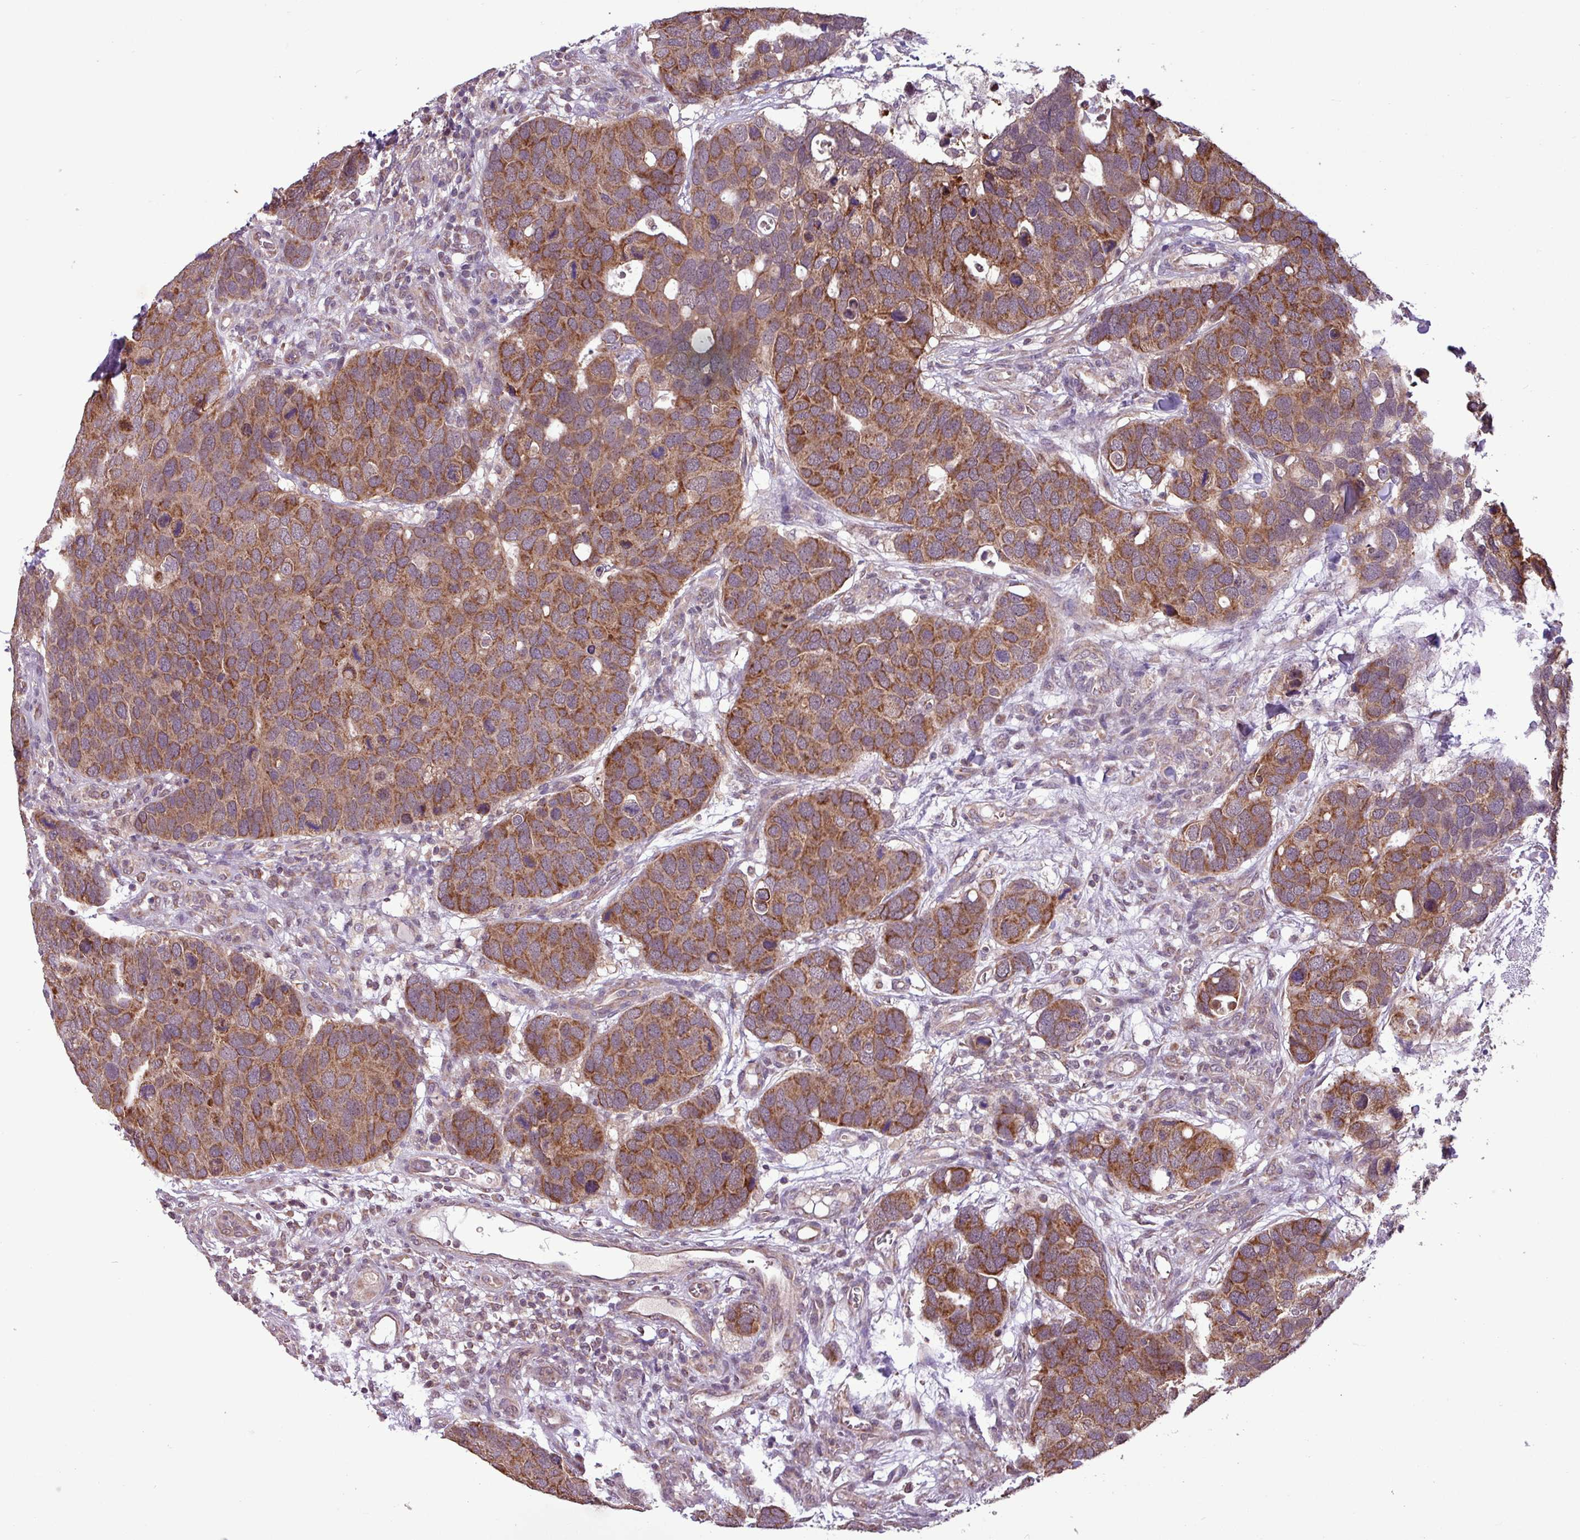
{"staining": {"intensity": "moderate", "quantity": ">75%", "location": "cytoplasmic/membranous"}, "tissue": "breast cancer", "cell_type": "Tumor cells", "image_type": "cancer", "snomed": [{"axis": "morphology", "description": "Duct carcinoma"}, {"axis": "topography", "description": "Breast"}], "caption": "Protein staining of breast cancer tissue demonstrates moderate cytoplasmic/membranous expression in approximately >75% of tumor cells.", "gene": "MCTP2", "patient": {"sex": "female", "age": 83}}